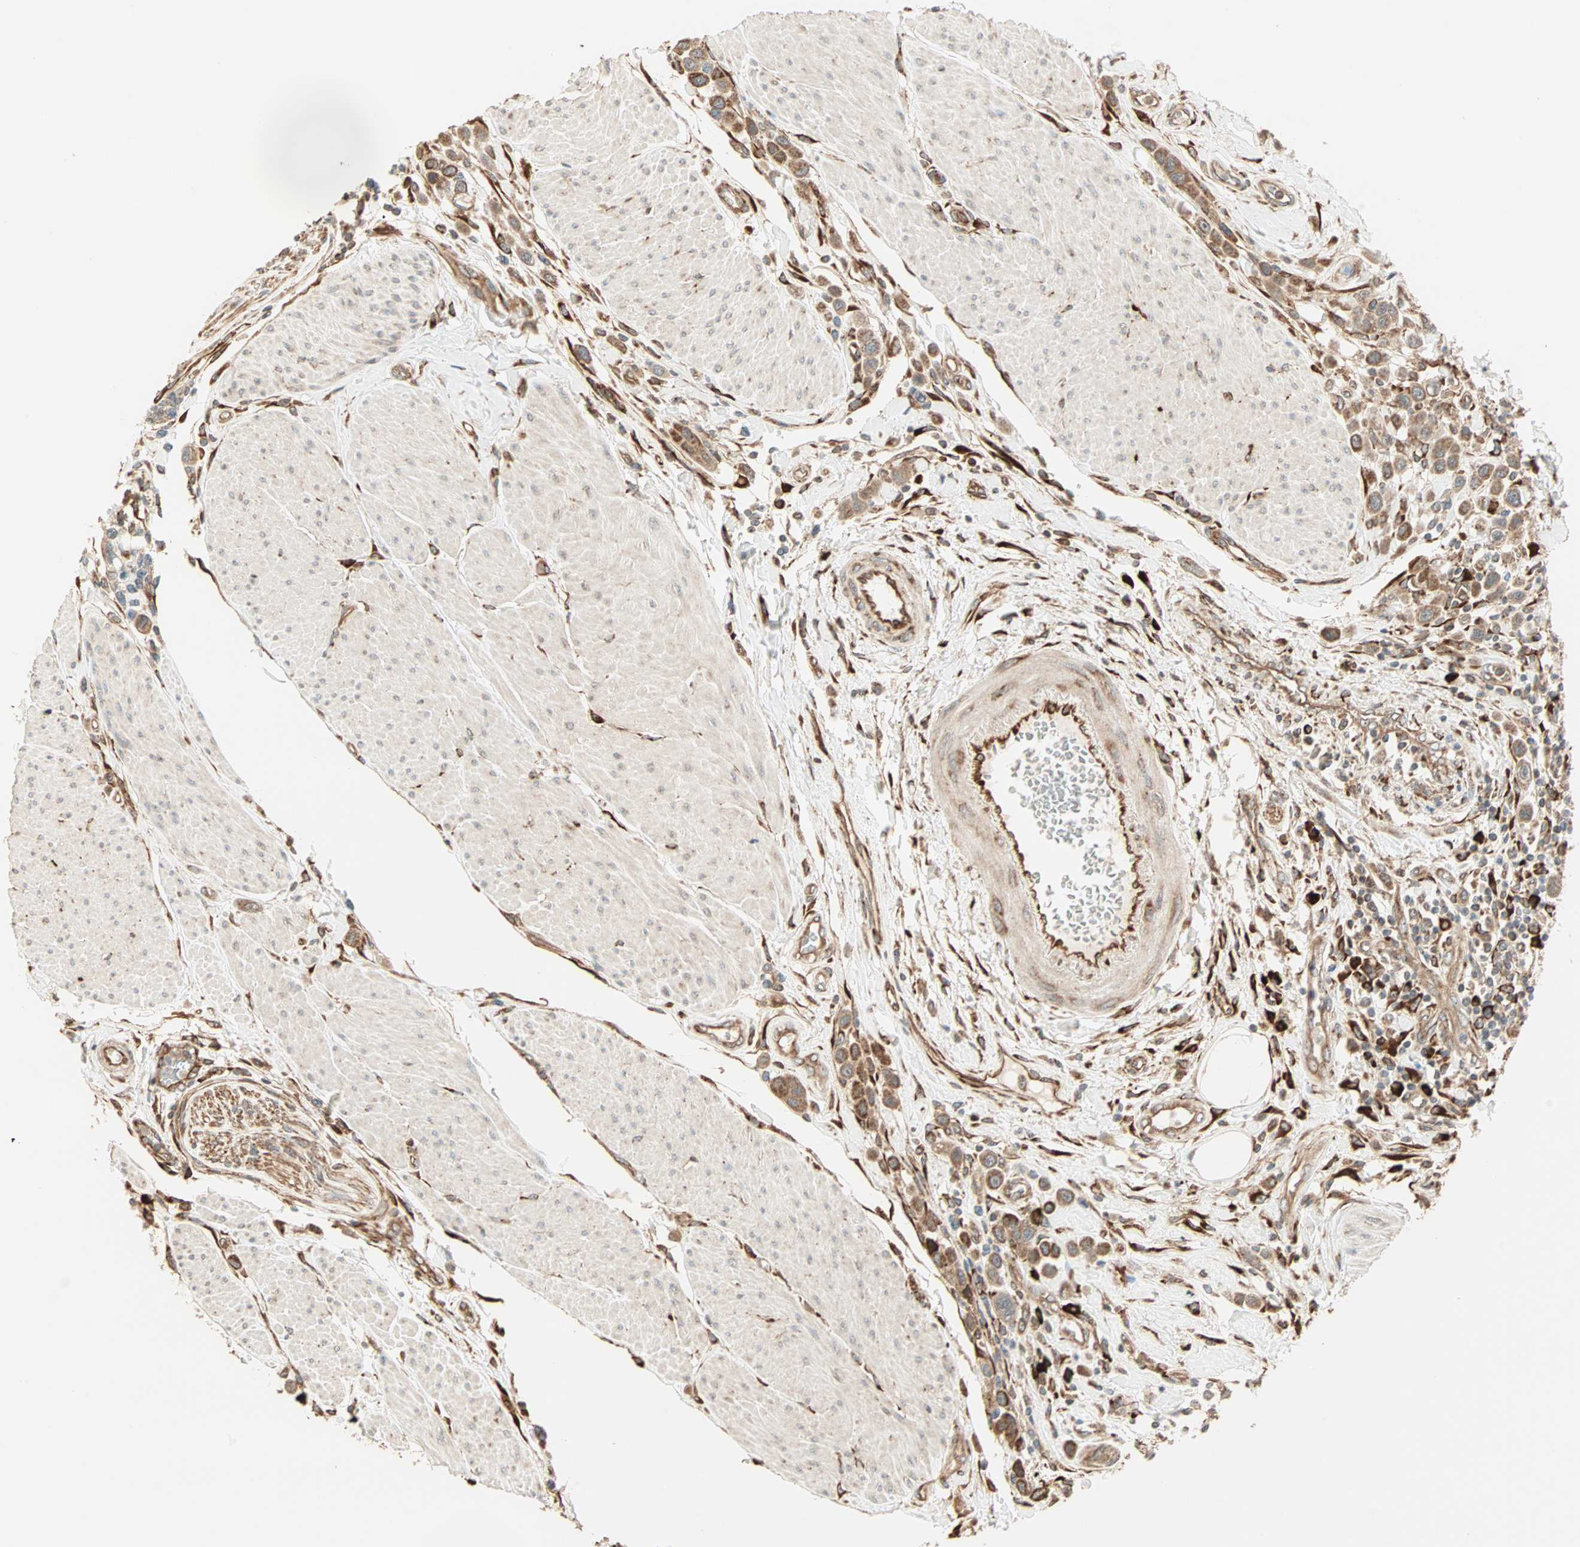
{"staining": {"intensity": "moderate", "quantity": ">75%", "location": "cytoplasmic/membranous"}, "tissue": "urothelial cancer", "cell_type": "Tumor cells", "image_type": "cancer", "snomed": [{"axis": "morphology", "description": "Urothelial carcinoma, High grade"}, {"axis": "topography", "description": "Urinary bladder"}], "caption": "Protein expression analysis of human high-grade urothelial carcinoma reveals moderate cytoplasmic/membranous expression in approximately >75% of tumor cells.", "gene": "P4HA1", "patient": {"sex": "male", "age": 50}}